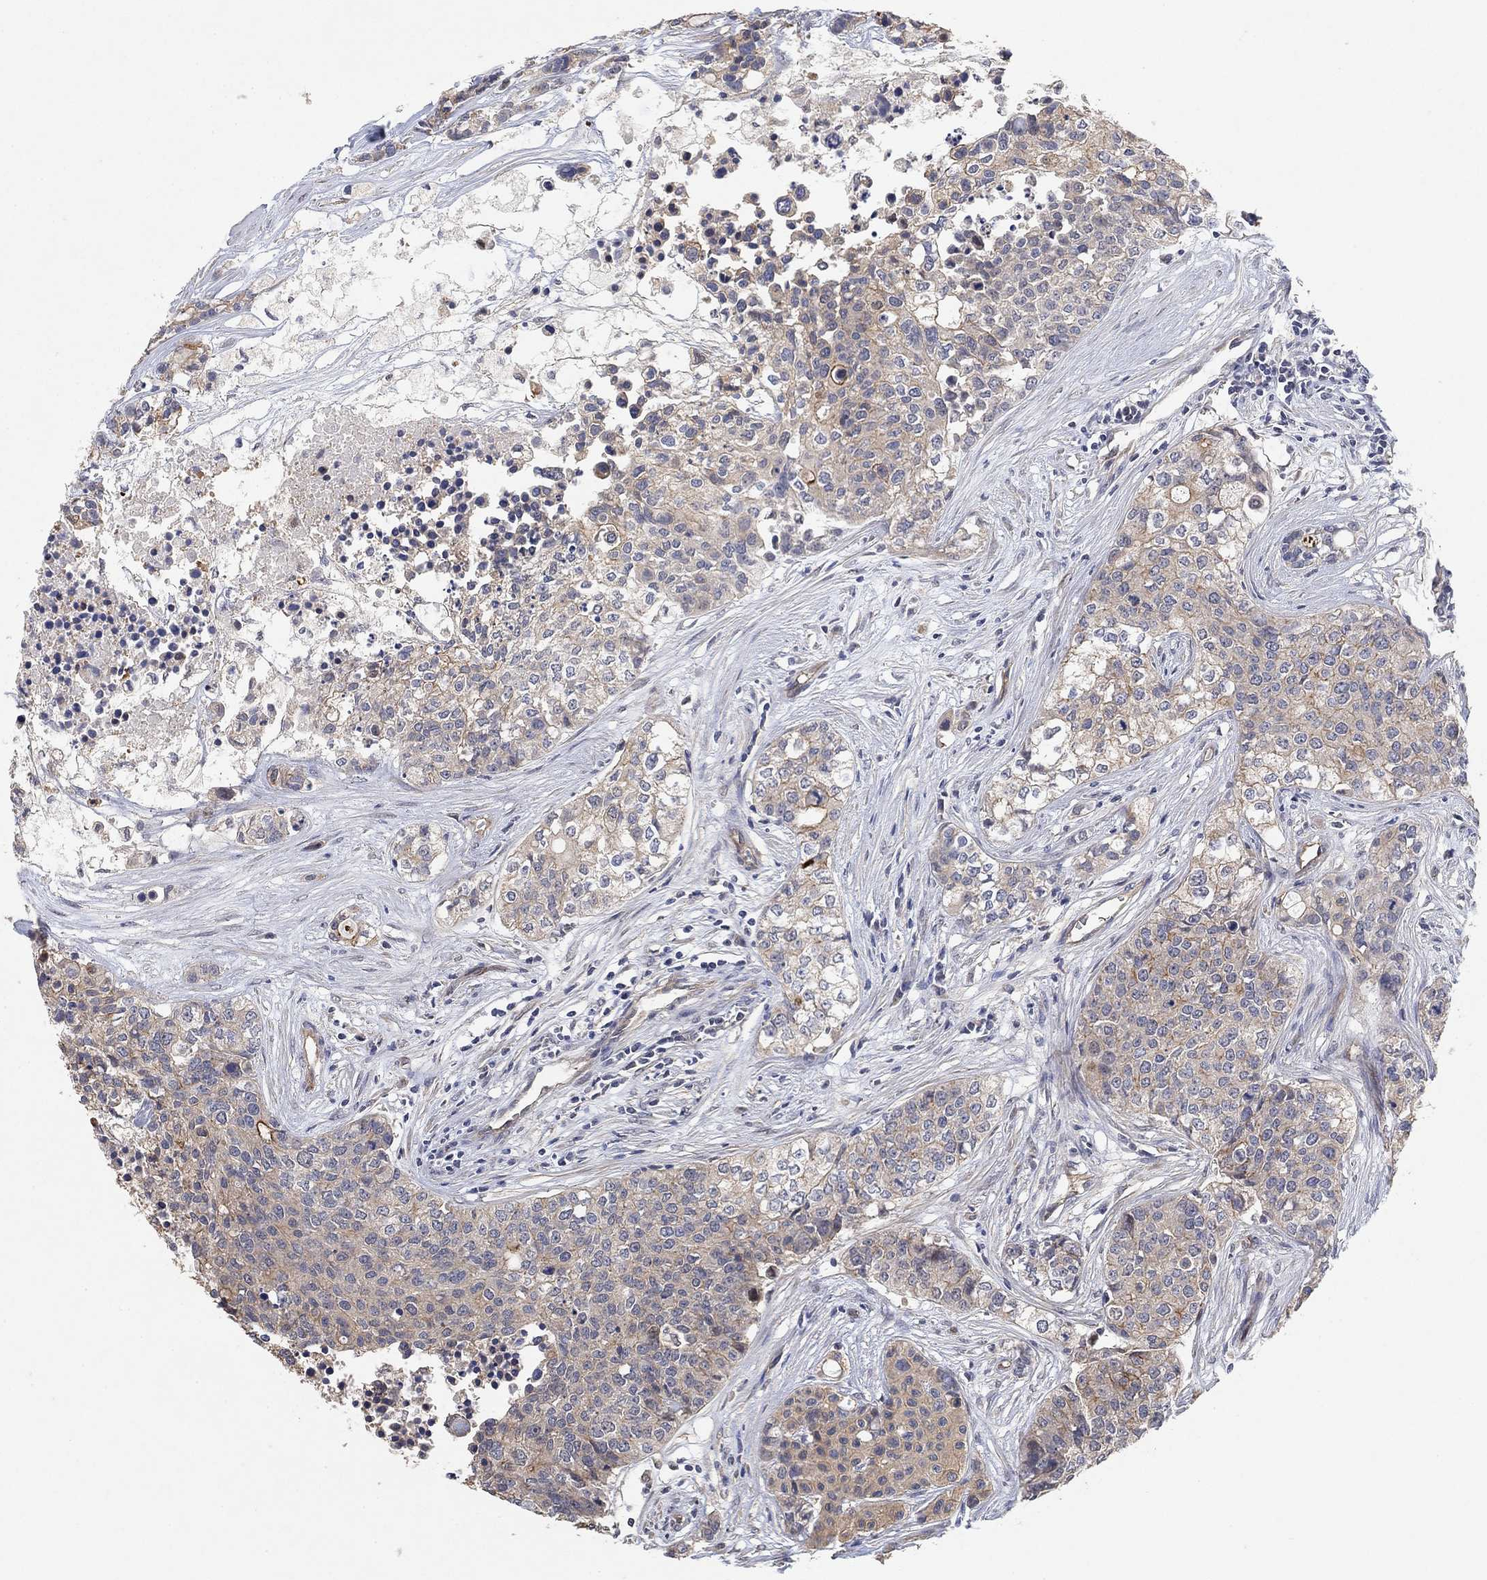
{"staining": {"intensity": "weak", "quantity": "<25%", "location": "cytoplasmic/membranous"}, "tissue": "carcinoid", "cell_type": "Tumor cells", "image_type": "cancer", "snomed": [{"axis": "morphology", "description": "Carcinoid, malignant, NOS"}, {"axis": "topography", "description": "Colon"}], "caption": "Histopathology image shows no significant protein positivity in tumor cells of carcinoid. (Brightfield microscopy of DAB (3,3'-diaminobenzidine) immunohistochemistry at high magnification).", "gene": "MCUR1", "patient": {"sex": "male", "age": 81}}